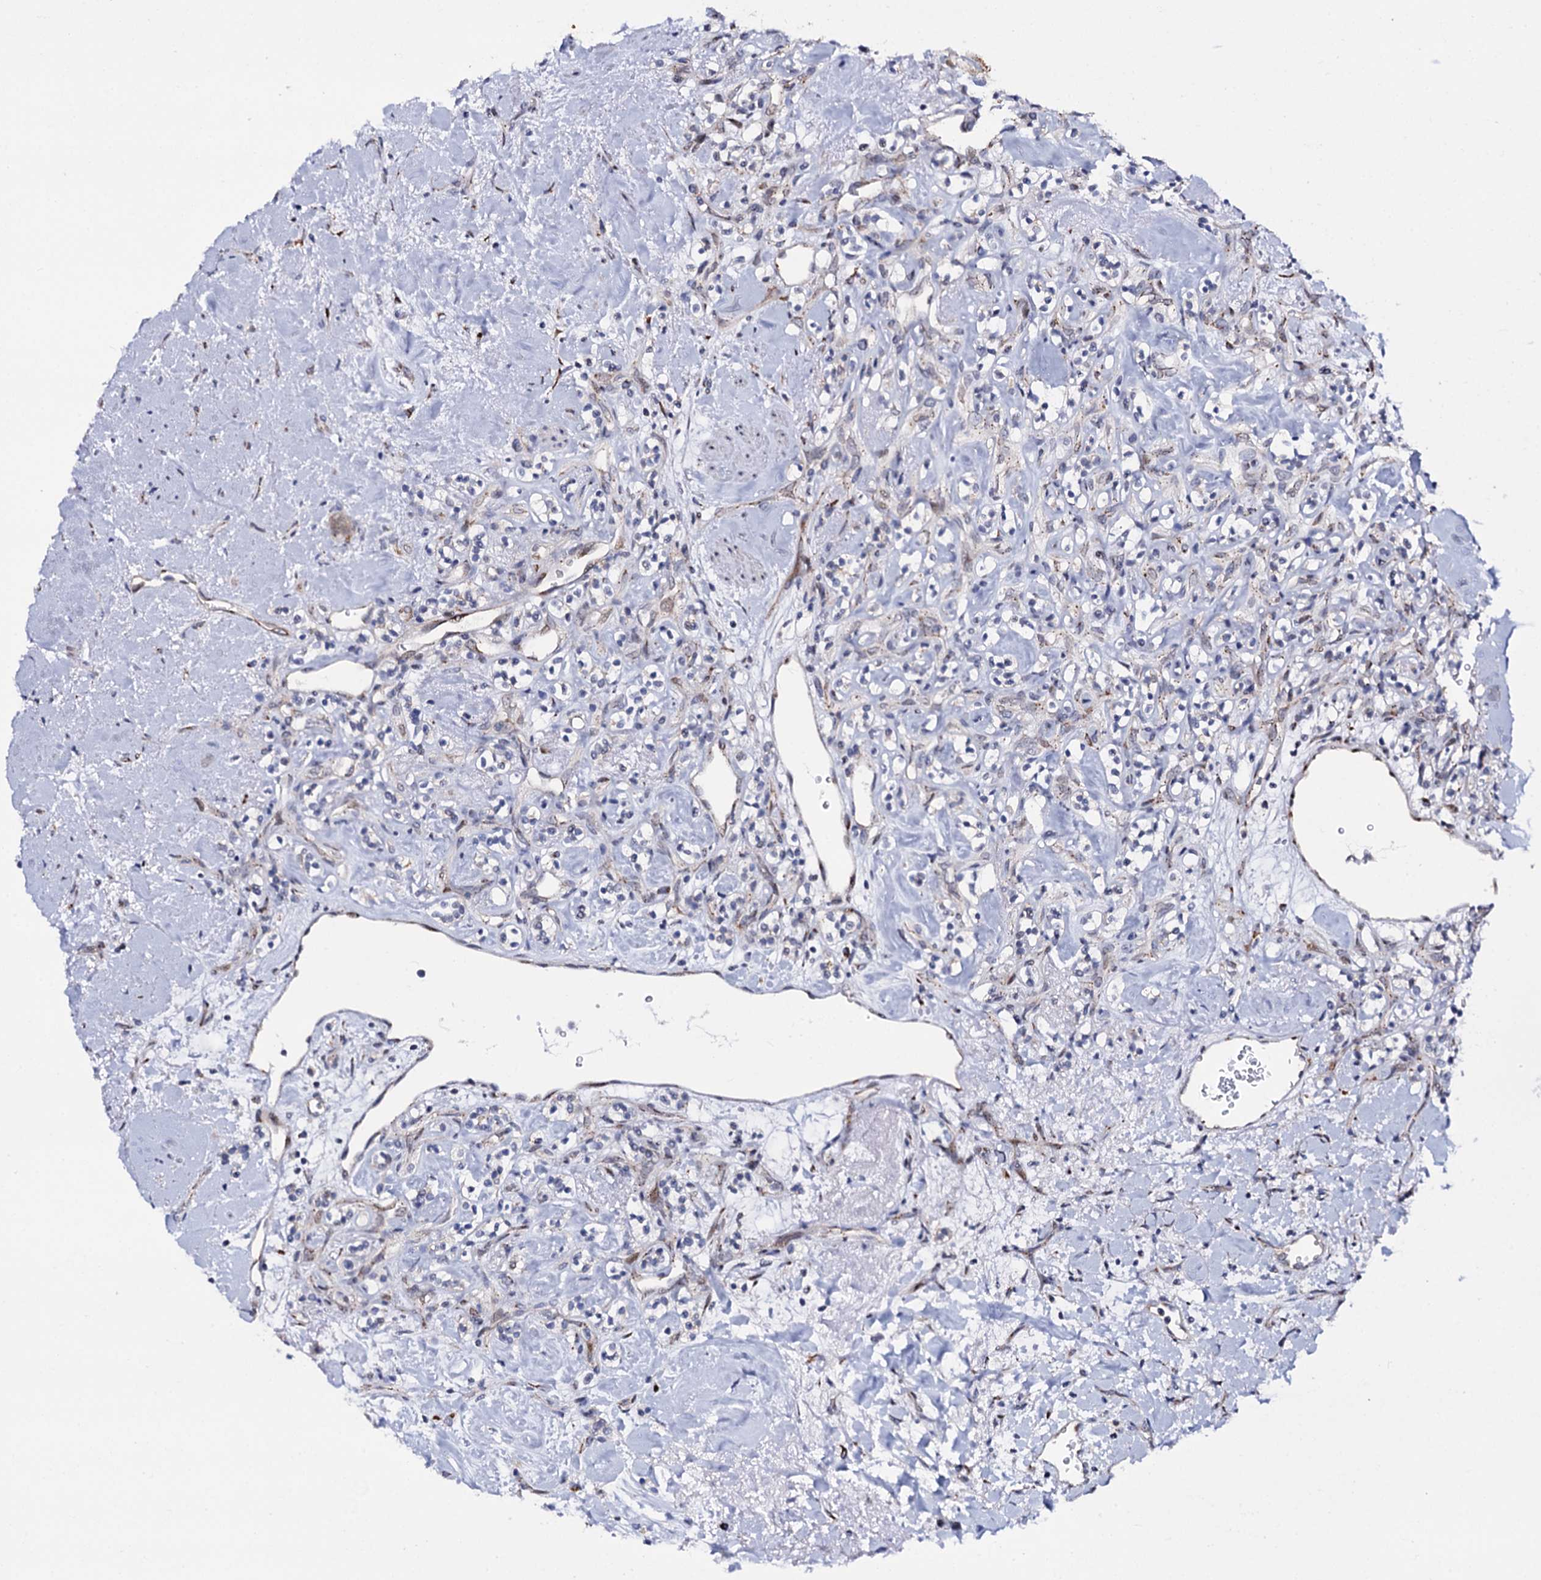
{"staining": {"intensity": "negative", "quantity": "none", "location": "none"}, "tissue": "renal cancer", "cell_type": "Tumor cells", "image_type": "cancer", "snomed": [{"axis": "morphology", "description": "Adenocarcinoma, NOS"}, {"axis": "topography", "description": "Kidney"}], "caption": "This image is of adenocarcinoma (renal) stained with IHC to label a protein in brown with the nuclei are counter-stained blue. There is no staining in tumor cells. (DAB immunohistochemistry (IHC) visualized using brightfield microscopy, high magnification).", "gene": "THAP2", "patient": {"sex": "male", "age": 77}}